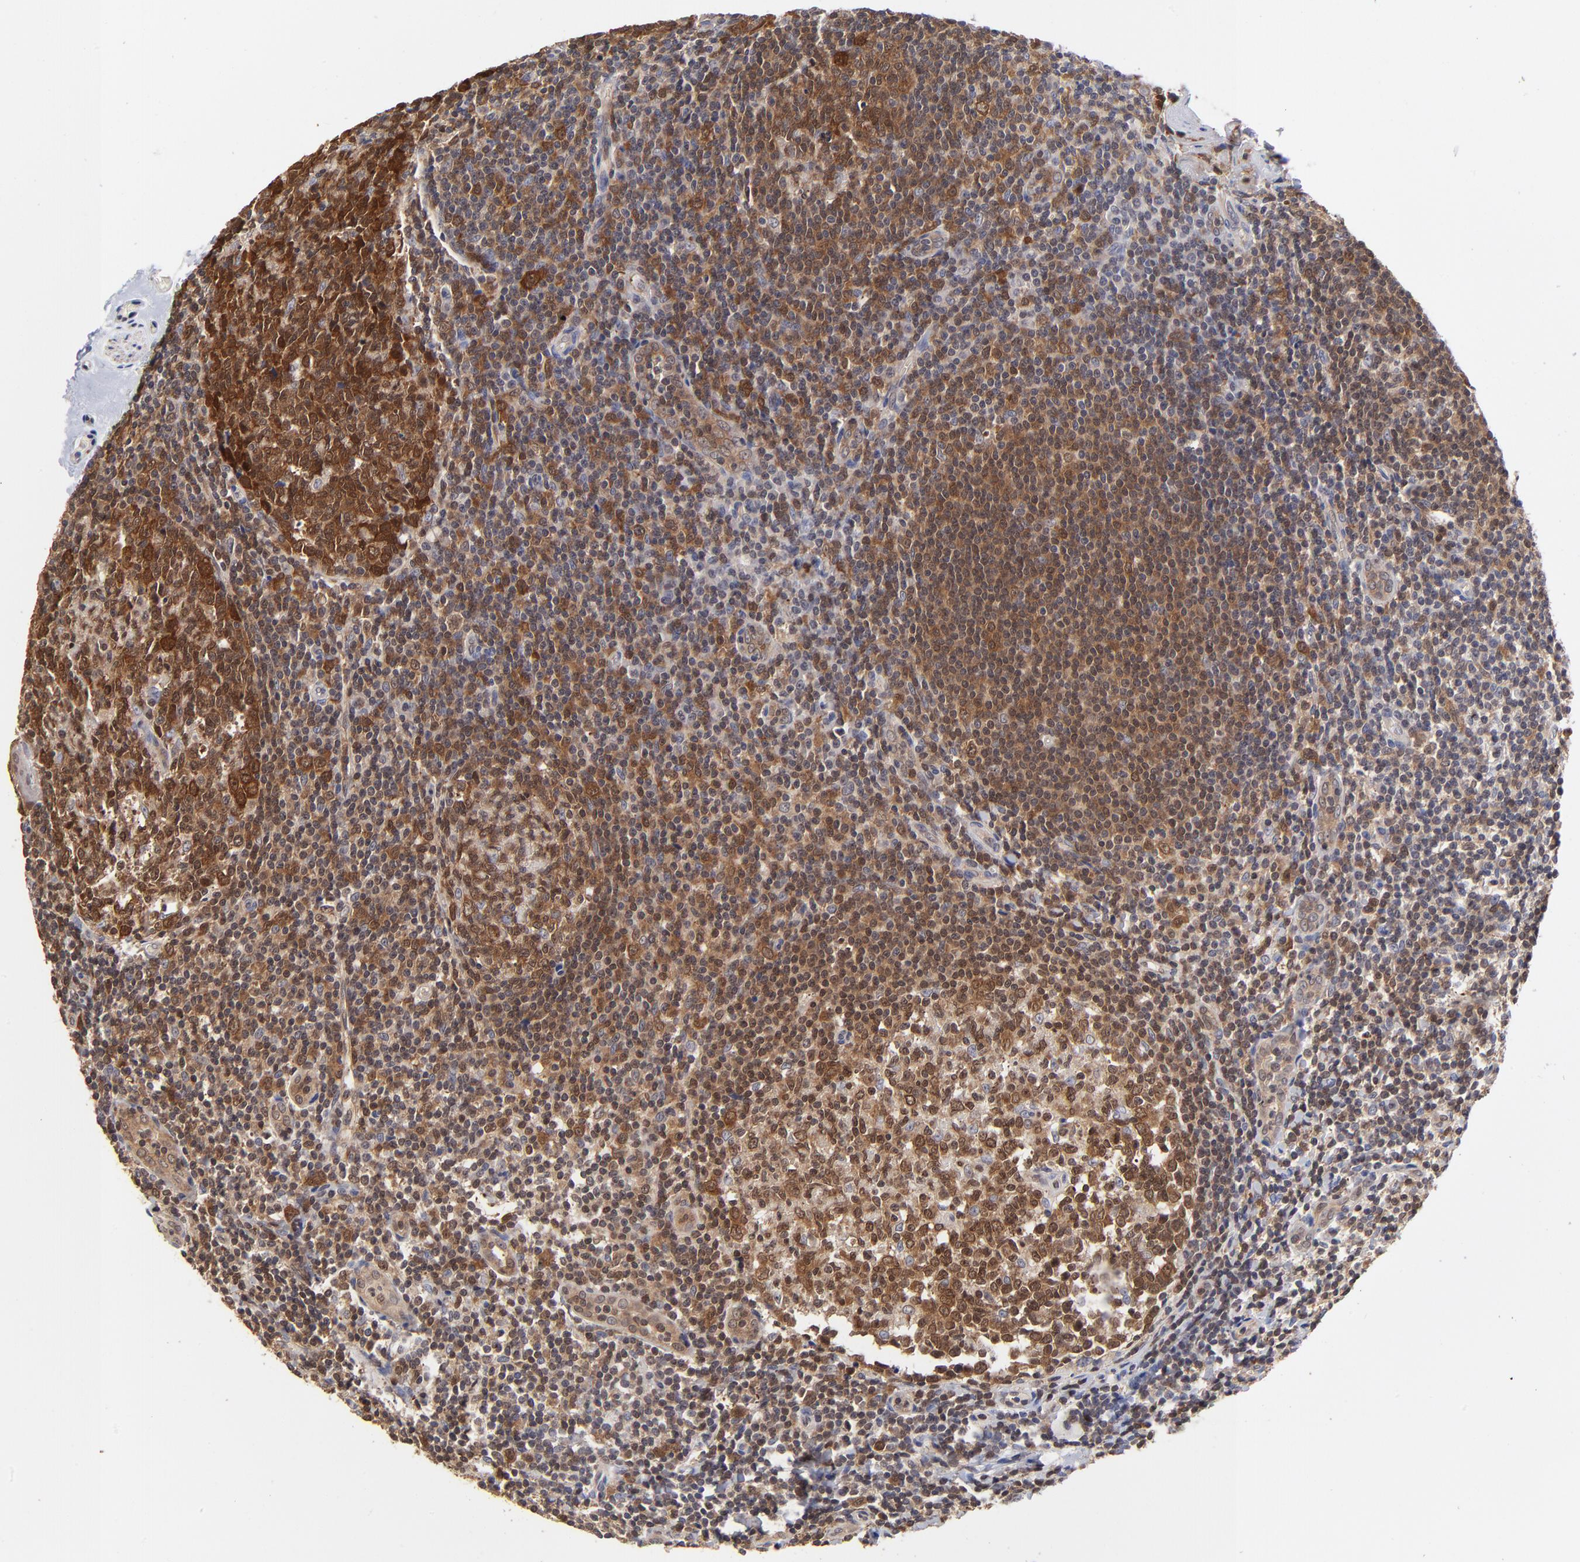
{"staining": {"intensity": "moderate", "quantity": ">75%", "location": "cytoplasmic/membranous,nuclear"}, "tissue": "tonsil", "cell_type": "Germinal center cells", "image_type": "normal", "snomed": [{"axis": "morphology", "description": "Normal tissue, NOS"}, {"axis": "topography", "description": "Tonsil"}], "caption": "Immunohistochemical staining of benign tonsil displays moderate cytoplasmic/membranous,nuclear protein positivity in about >75% of germinal center cells. Using DAB (brown) and hematoxylin (blue) stains, captured at high magnification using brightfield microscopy.", "gene": "DCTPP1", "patient": {"sex": "male", "age": 31}}